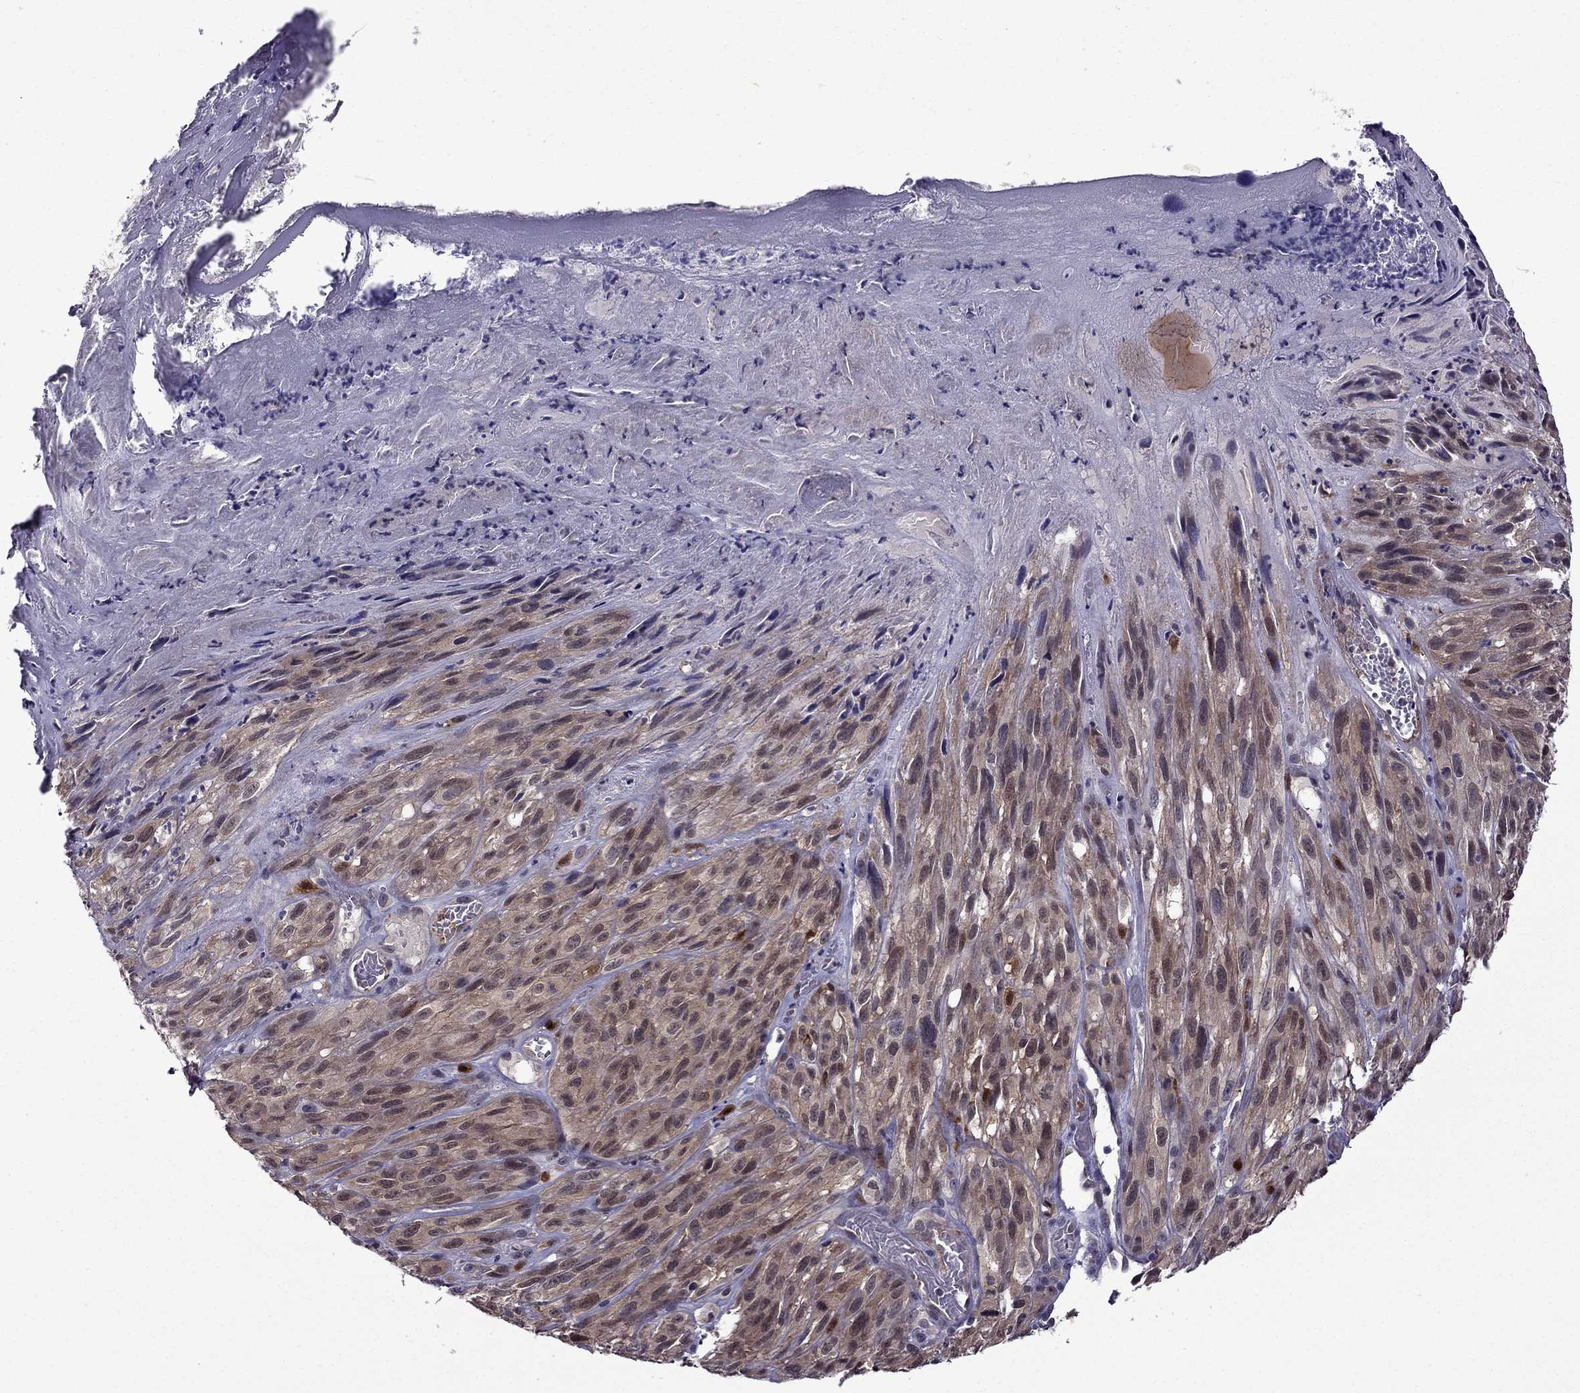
{"staining": {"intensity": "moderate", "quantity": ">75%", "location": "cytoplasmic/membranous"}, "tissue": "melanoma", "cell_type": "Tumor cells", "image_type": "cancer", "snomed": [{"axis": "morphology", "description": "Malignant melanoma, NOS"}, {"axis": "topography", "description": "Skin"}], "caption": "Malignant melanoma stained with IHC demonstrates moderate cytoplasmic/membranous positivity in about >75% of tumor cells.", "gene": "CDK5", "patient": {"sex": "male", "age": 51}}